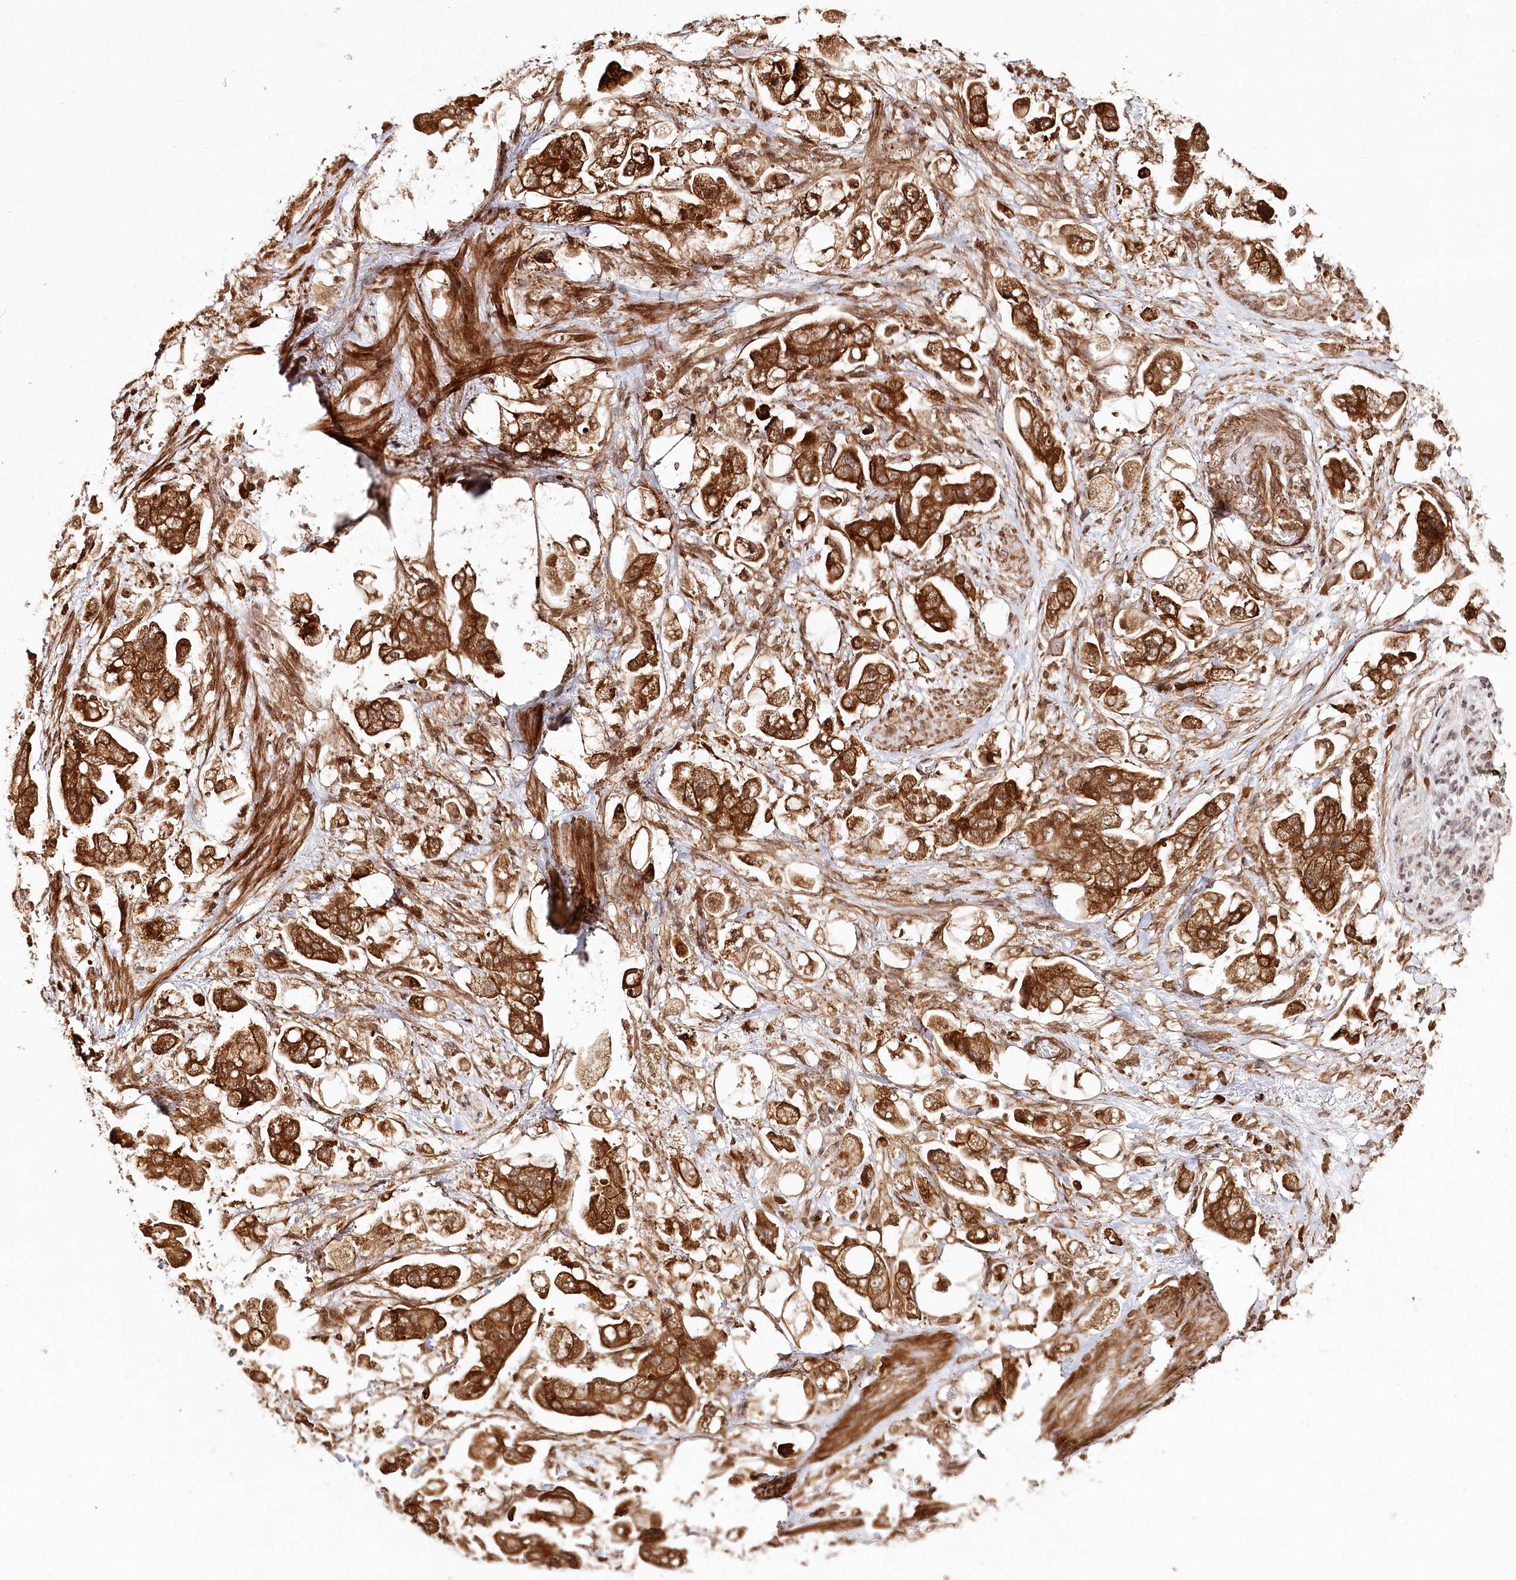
{"staining": {"intensity": "strong", "quantity": ">75%", "location": "cytoplasmic/membranous,nuclear"}, "tissue": "stomach cancer", "cell_type": "Tumor cells", "image_type": "cancer", "snomed": [{"axis": "morphology", "description": "Adenocarcinoma, NOS"}, {"axis": "topography", "description": "Stomach"}], "caption": "Tumor cells demonstrate strong cytoplasmic/membranous and nuclear positivity in about >75% of cells in adenocarcinoma (stomach).", "gene": "ULK2", "patient": {"sex": "male", "age": 62}}